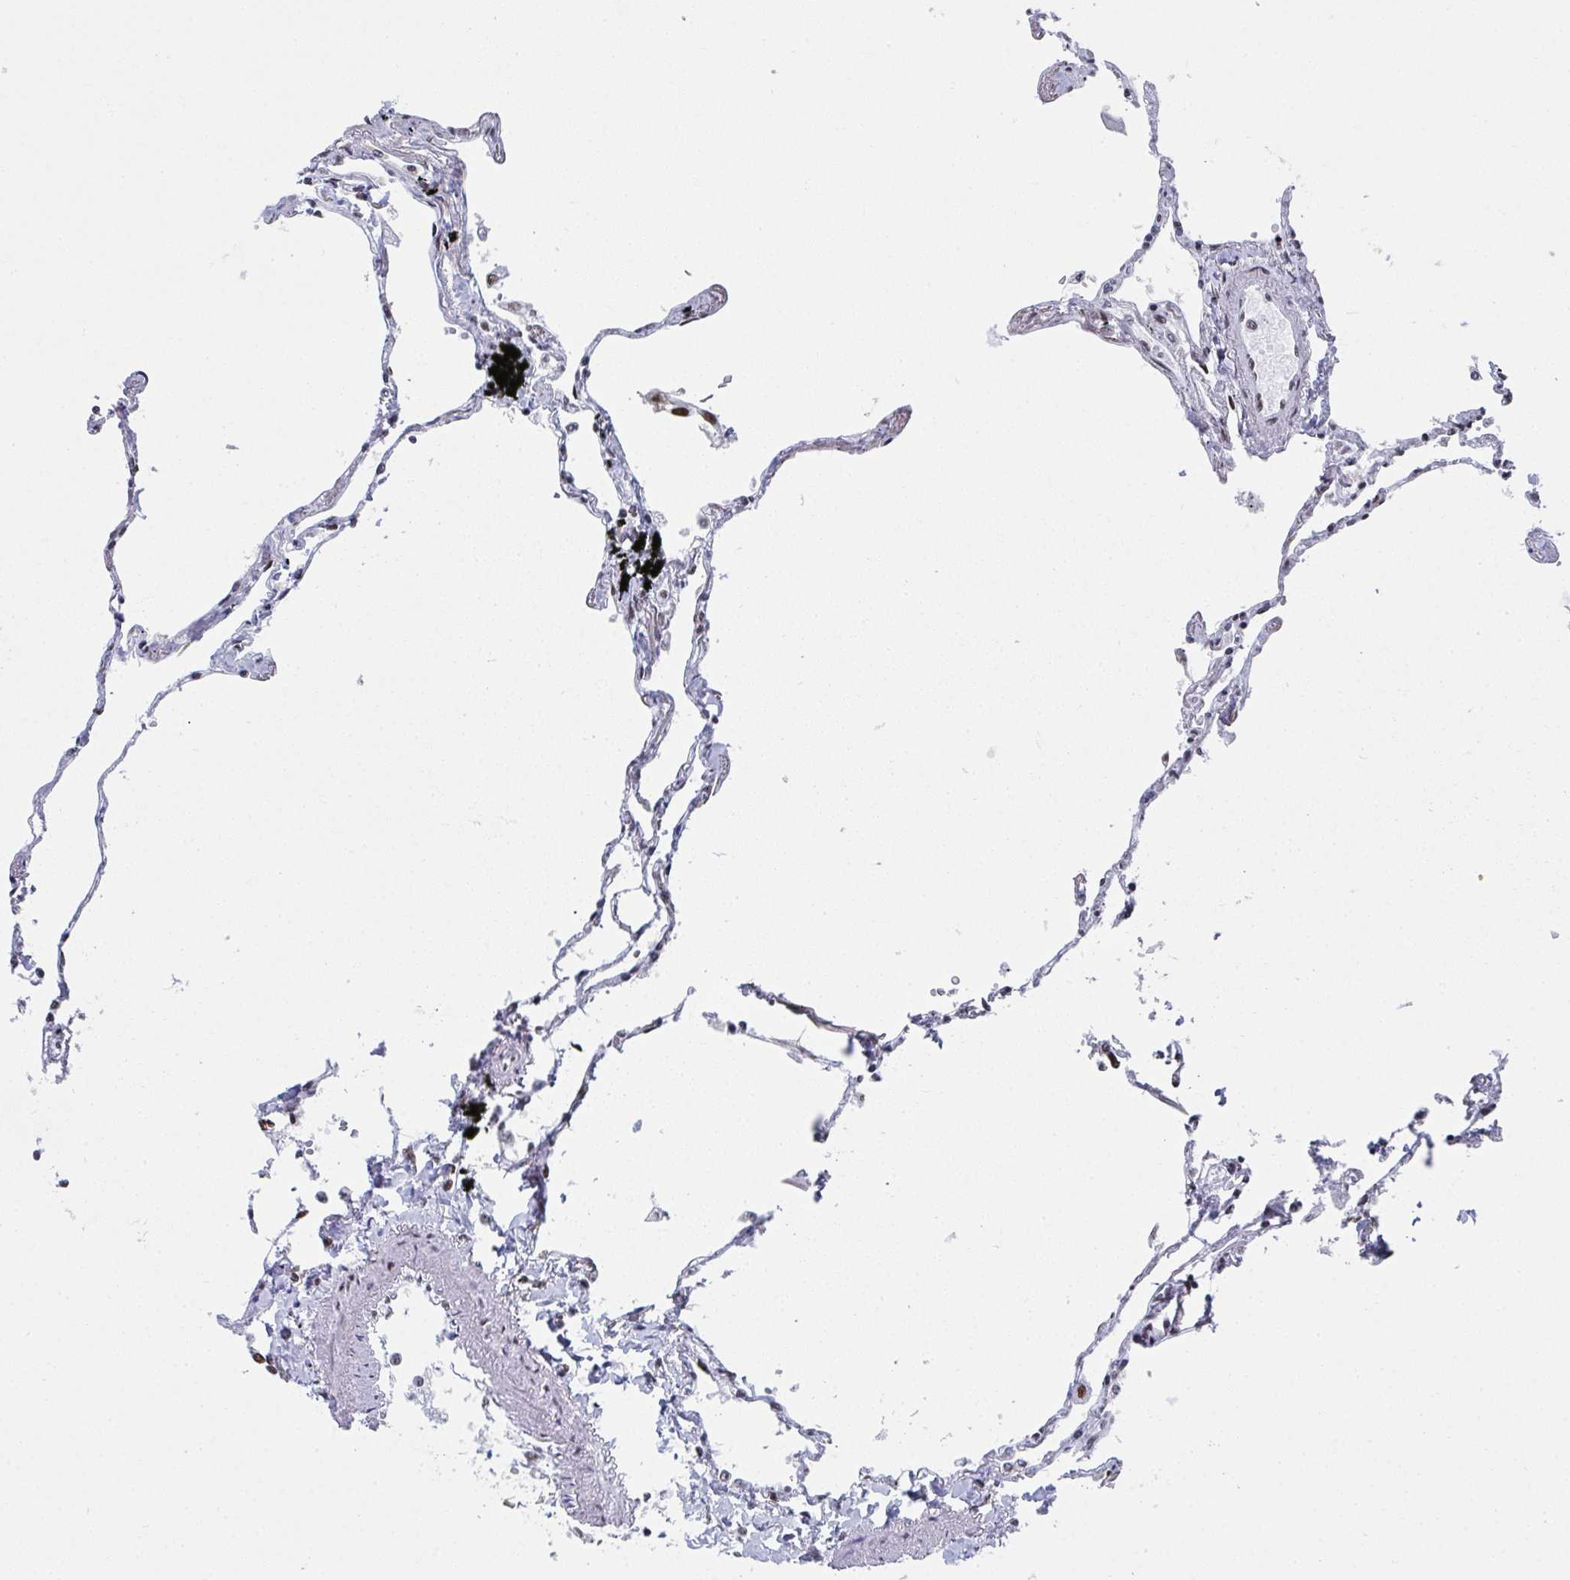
{"staining": {"intensity": "moderate", "quantity": "25%-75%", "location": "nuclear"}, "tissue": "lung", "cell_type": "Alveolar cells", "image_type": "normal", "snomed": [{"axis": "morphology", "description": "Normal tissue, NOS"}, {"axis": "topography", "description": "Lung"}], "caption": "Lung stained for a protein displays moderate nuclear positivity in alveolar cells. The staining is performed using DAB (3,3'-diaminobenzidine) brown chromogen to label protein expression. The nuclei are counter-stained blue using hematoxylin.", "gene": "SNRNP70", "patient": {"sex": "female", "age": 67}}